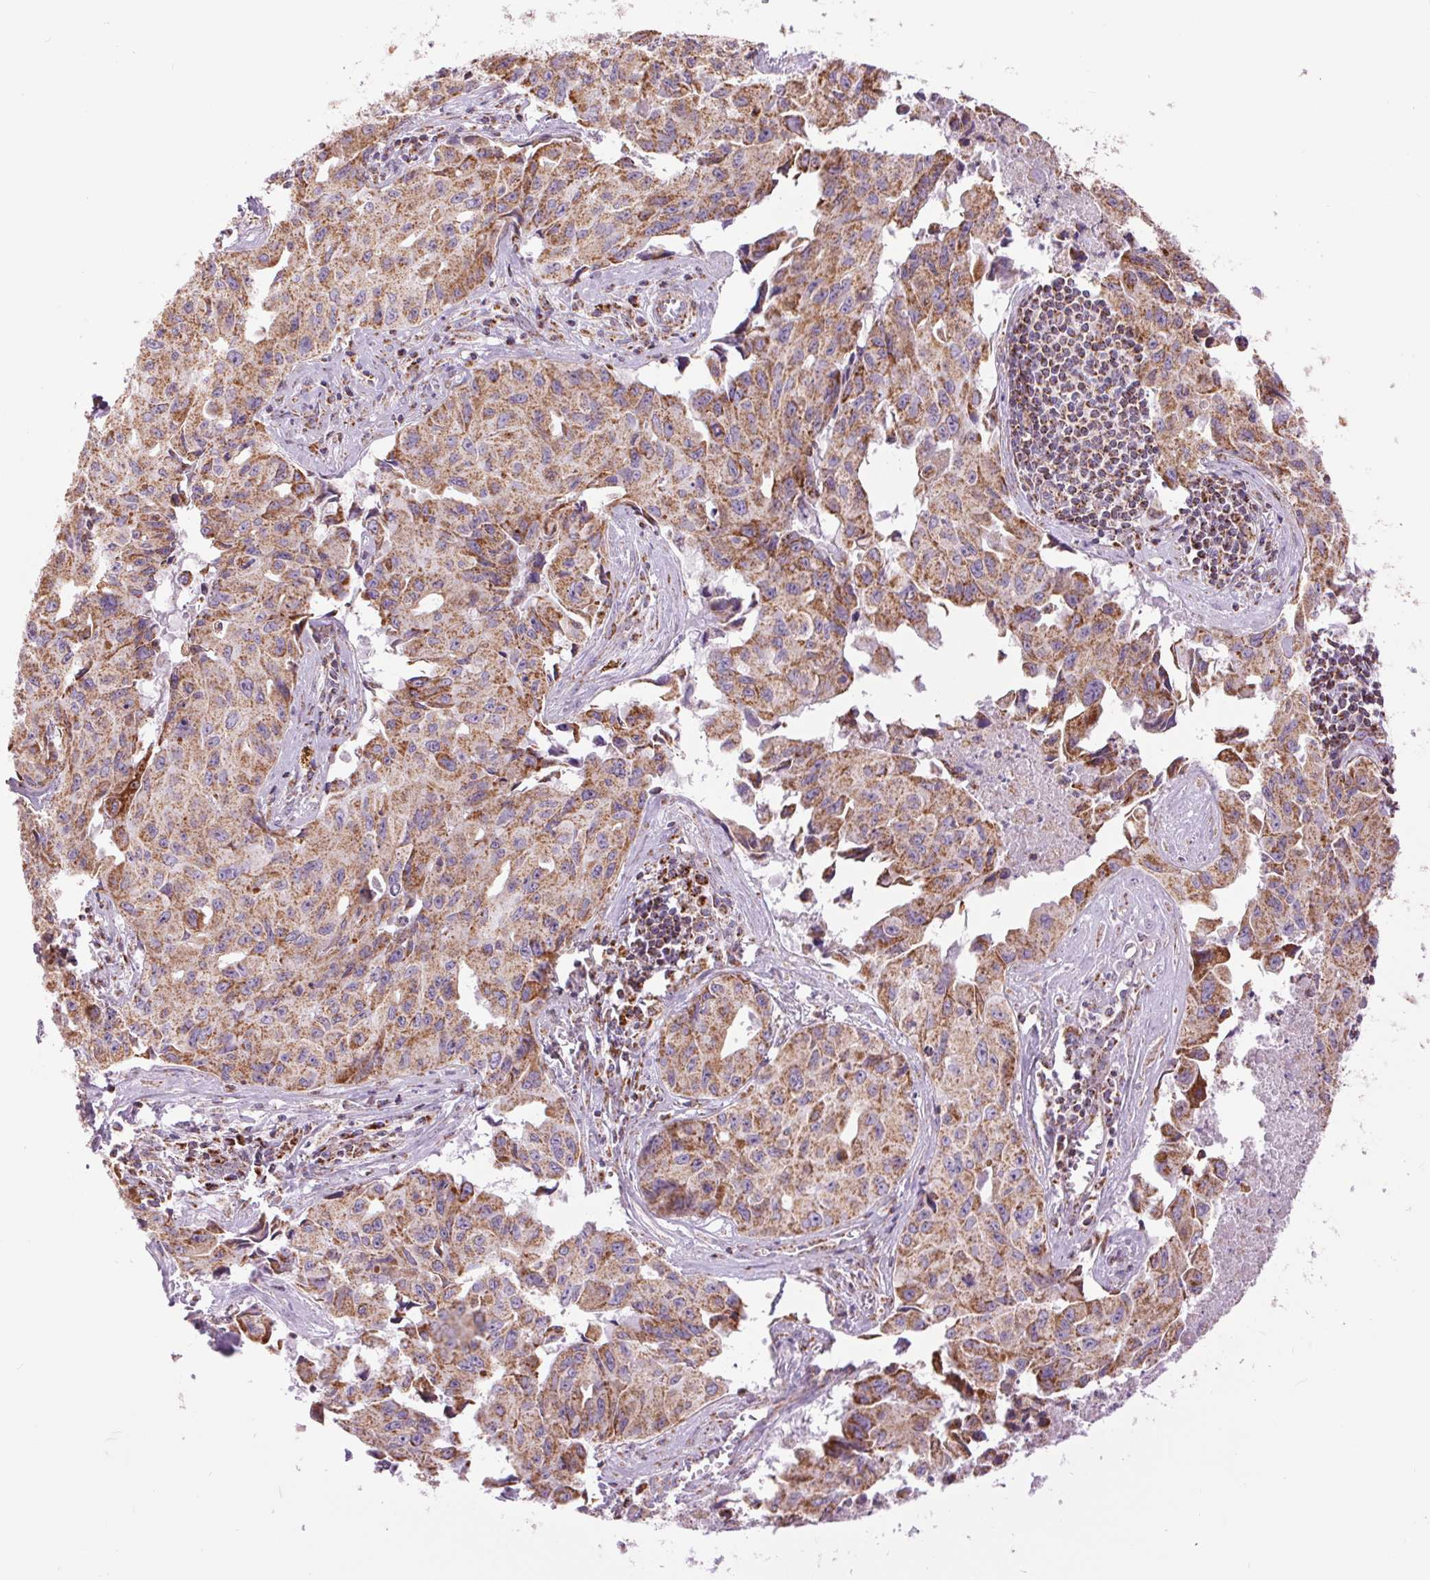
{"staining": {"intensity": "moderate", "quantity": ">75%", "location": "cytoplasmic/membranous"}, "tissue": "lung cancer", "cell_type": "Tumor cells", "image_type": "cancer", "snomed": [{"axis": "morphology", "description": "Adenocarcinoma, NOS"}, {"axis": "topography", "description": "Lymph node"}, {"axis": "topography", "description": "Lung"}], "caption": "This histopathology image exhibits lung adenocarcinoma stained with IHC to label a protein in brown. The cytoplasmic/membranous of tumor cells show moderate positivity for the protein. Nuclei are counter-stained blue.", "gene": "ATP5PB", "patient": {"sex": "male", "age": 64}}